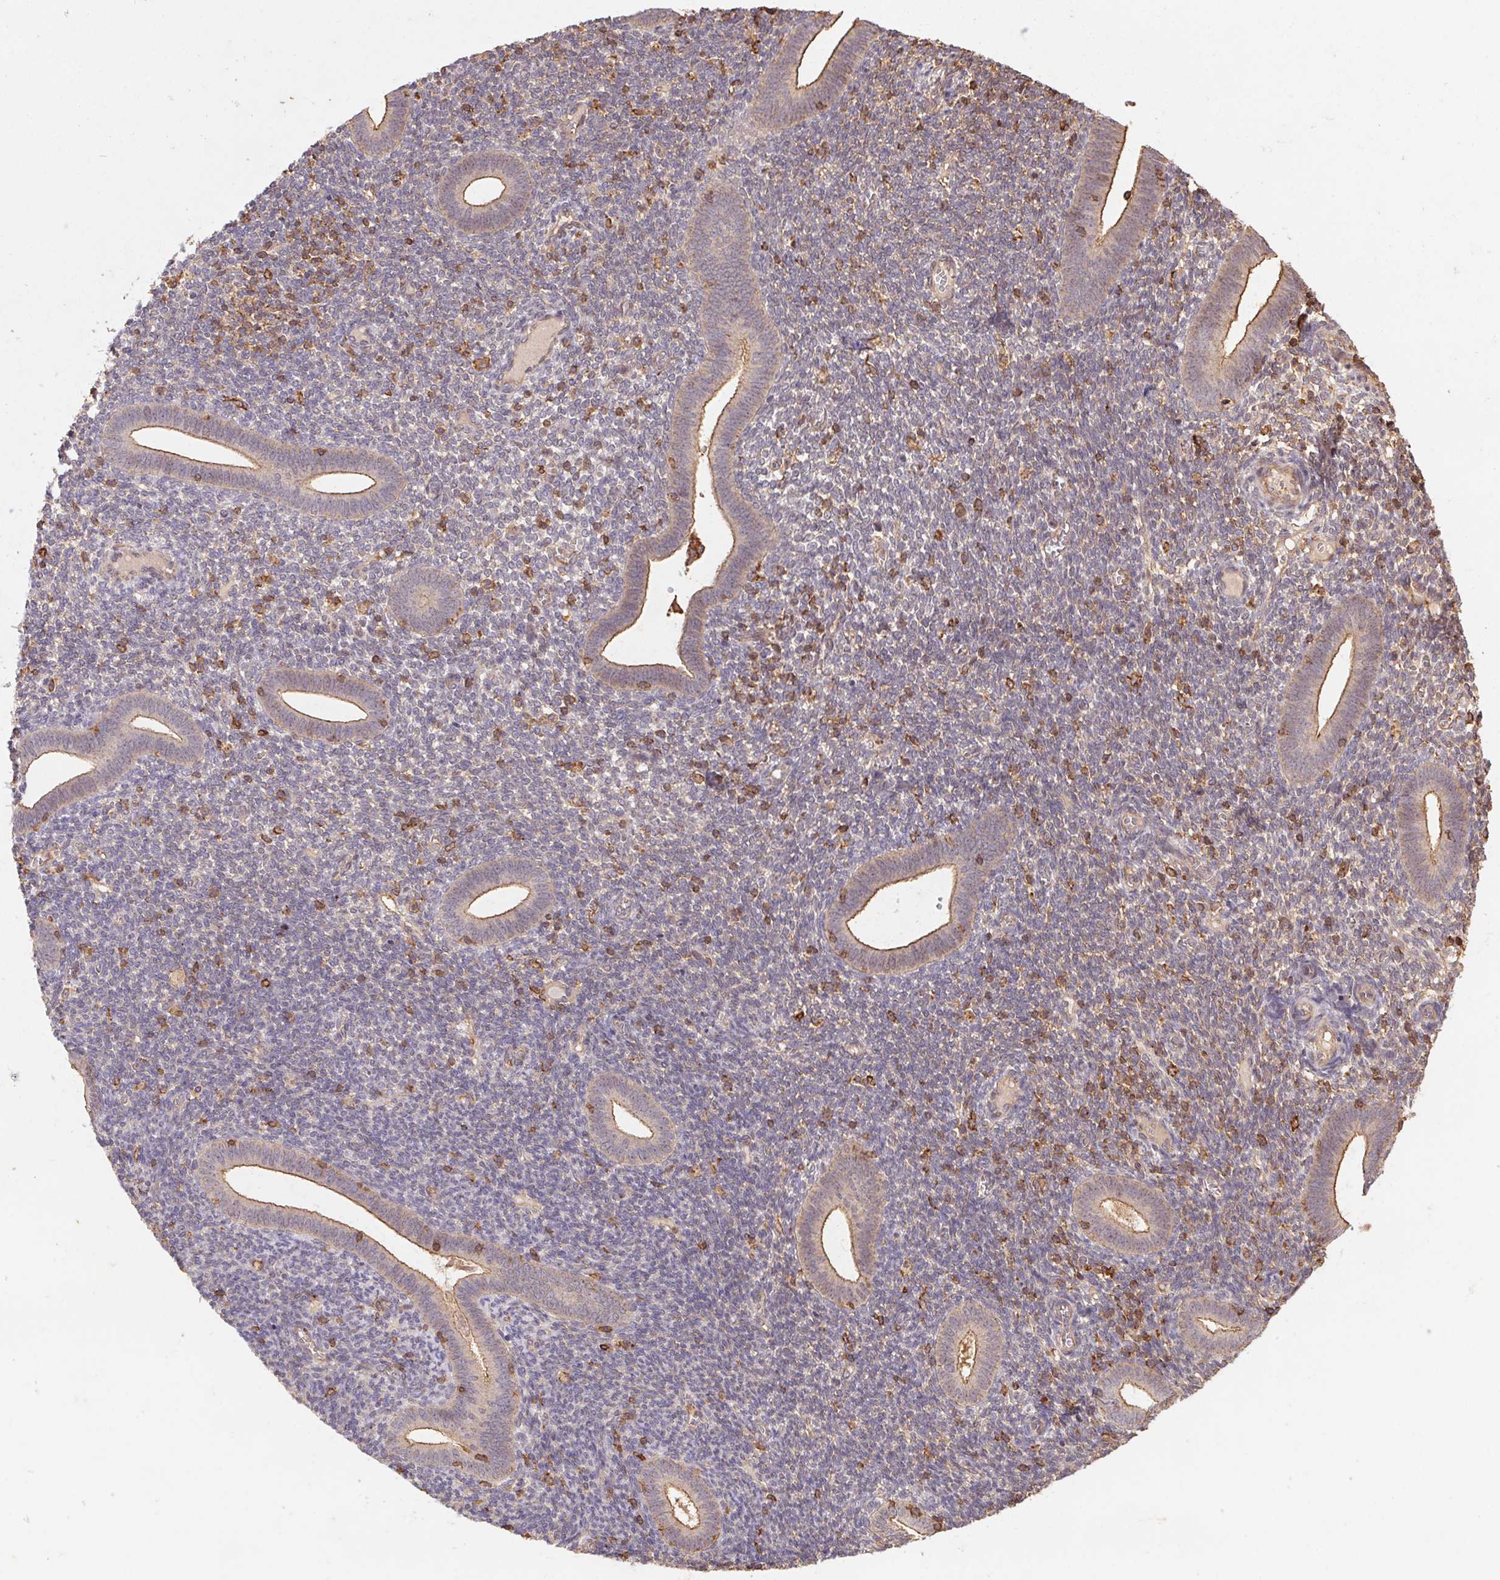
{"staining": {"intensity": "moderate", "quantity": "<25%", "location": "cytoplasmic/membranous"}, "tissue": "endometrium", "cell_type": "Cells in endometrial stroma", "image_type": "normal", "snomed": [{"axis": "morphology", "description": "Normal tissue, NOS"}, {"axis": "topography", "description": "Endometrium"}], "caption": "Immunohistochemistry histopathology image of benign human endometrium stained for a protein (brown), which displays low levels of moderate cytoplasmic/membranous staining in about <25% of cells in endometrial stroma.", "gene": "ATG10", "patient": {"sex": "female", "age": 25}}